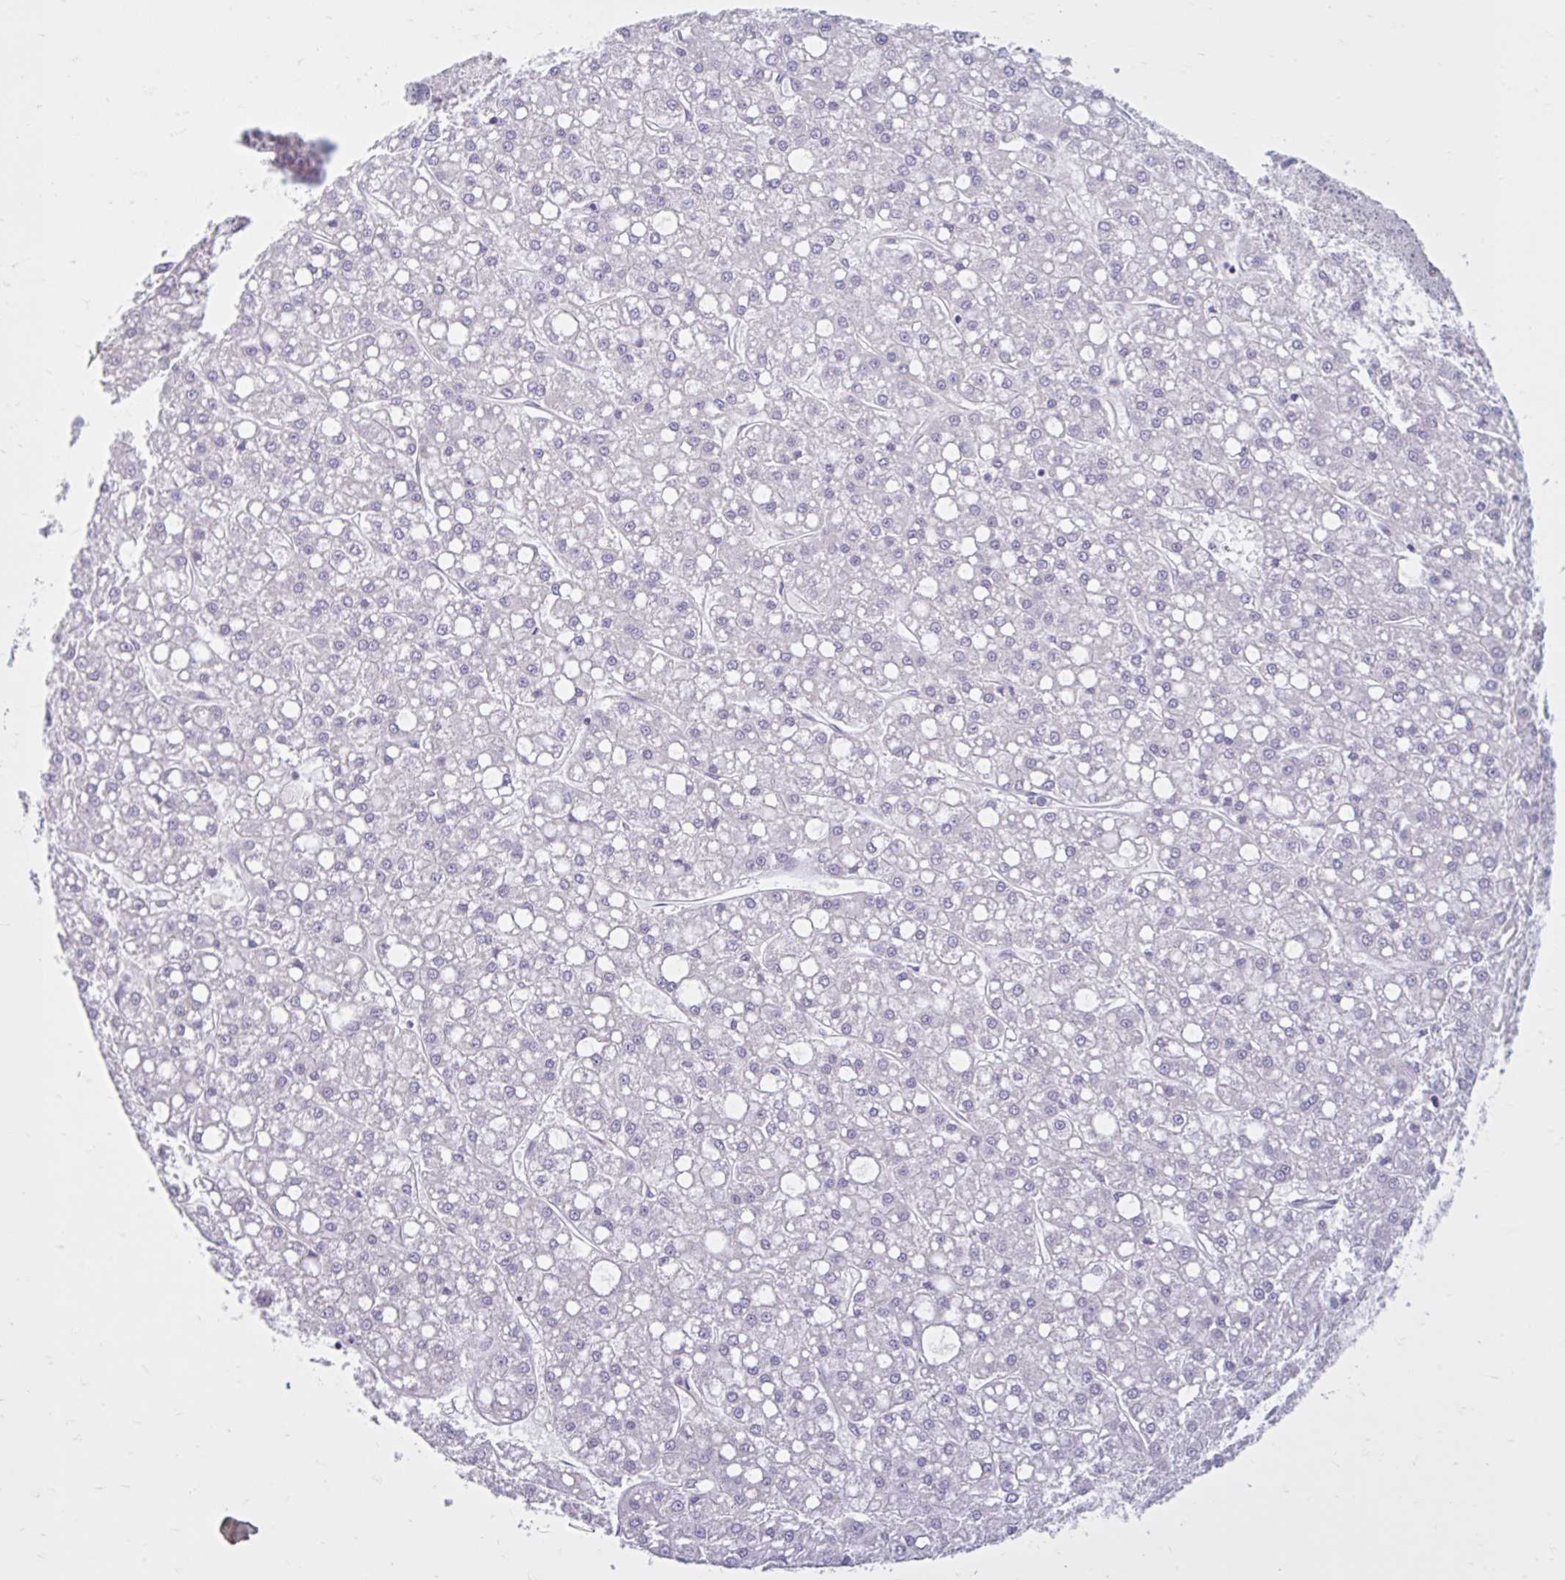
{"staining": {"intensity": "negative", "quantity": "none", "location": "none"}, "tissue": "liver cancer", "cell_type": "Tumor cells", "image_type": "cancer", "snomed": [{"axis": "morphology", "description": "Carcinoma, Hepatocellular, NOS"}, {"axis": "topography", "description": "Liver"}], "caption": "High power microscopy histopathology image of an immunohistochemistry (IHC) image of hepatocellular carcinoma (liver), revealing no significant expression in tumor cells.", "gene": "FAM153A", "patient": {"sex": "male", "age": 67}}